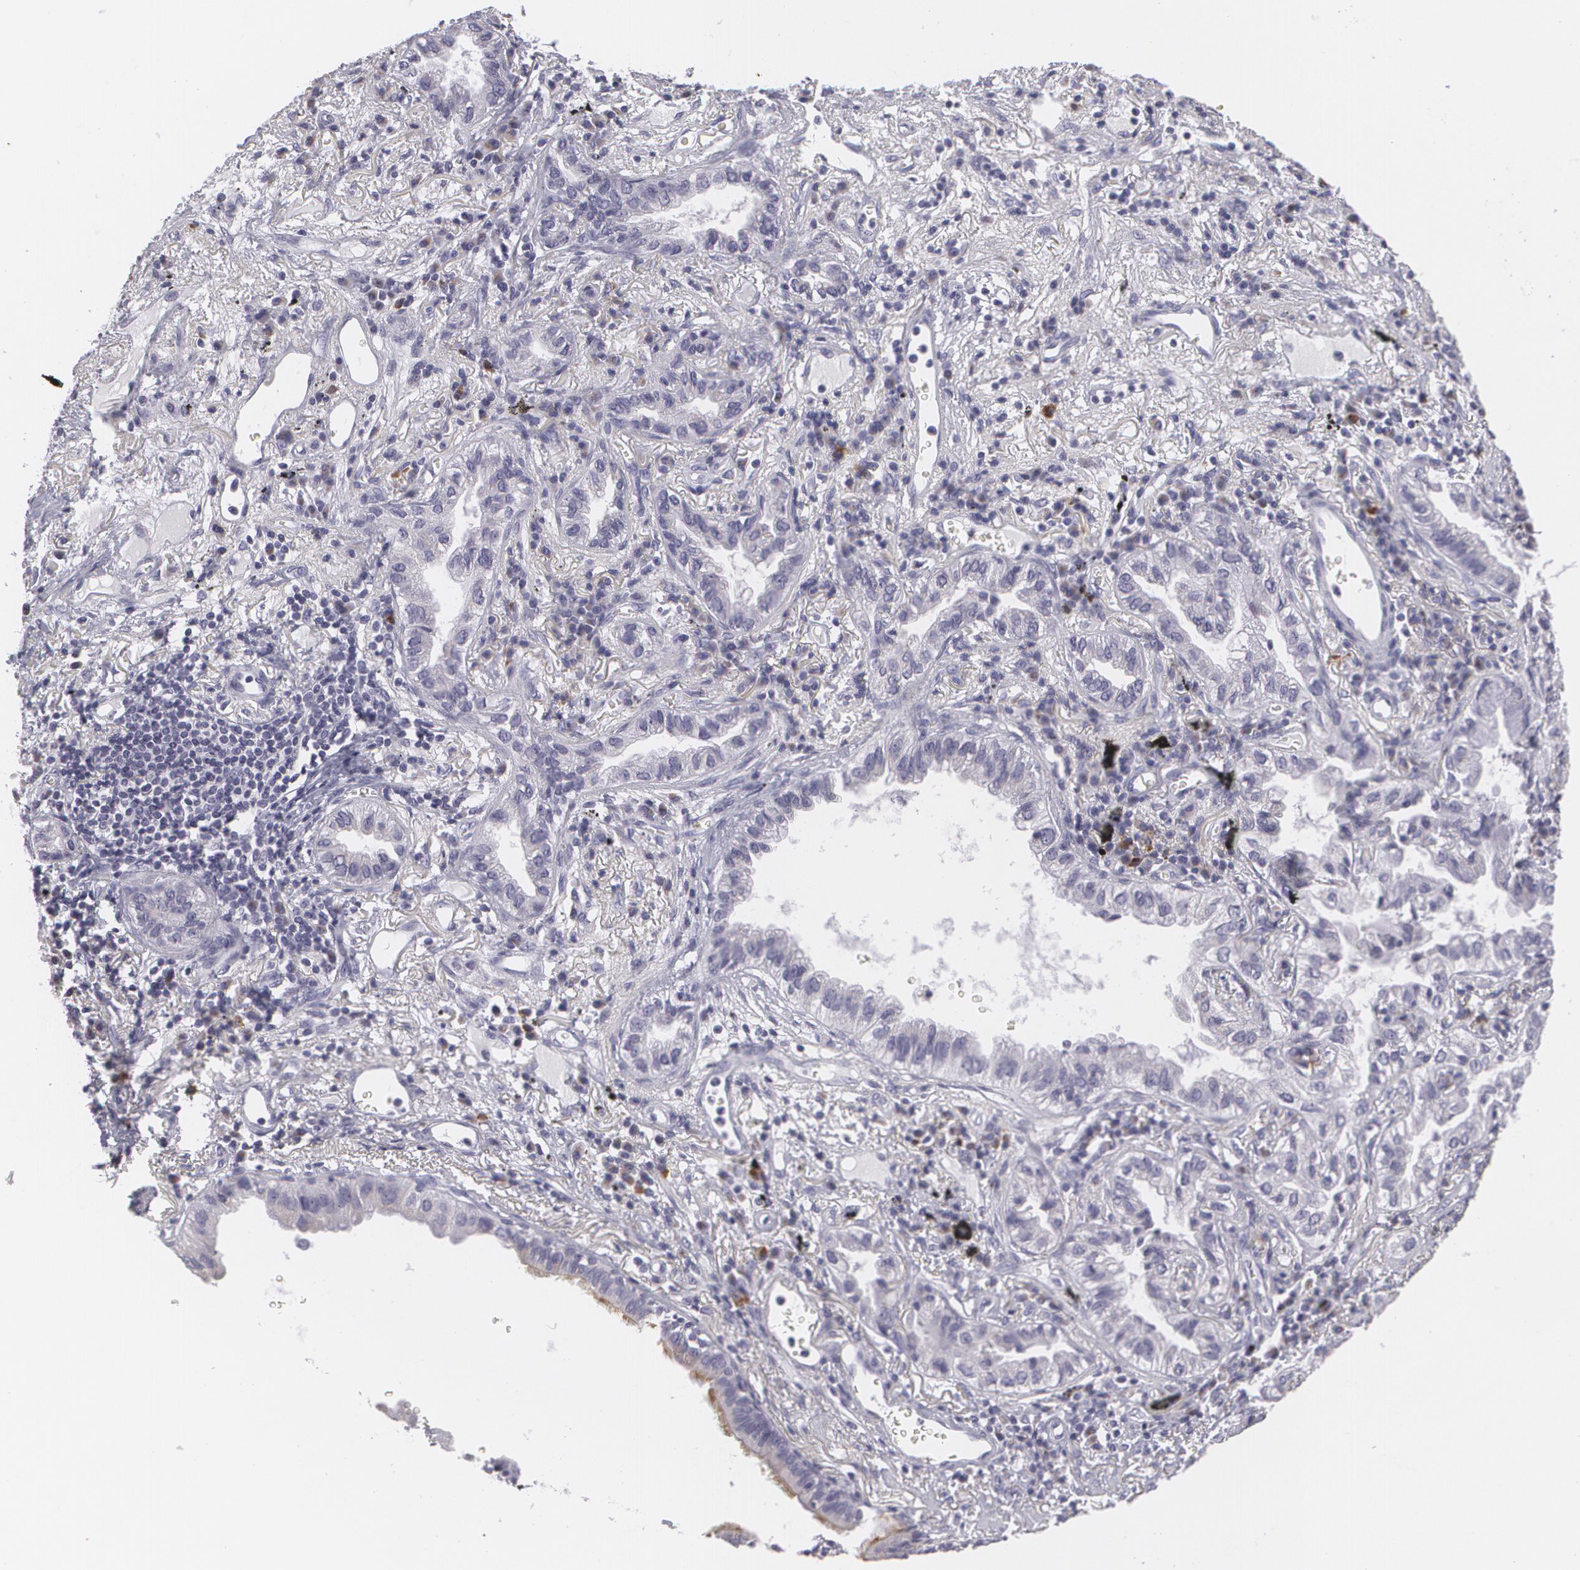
{"staining": {"intensity": "negative", "quantity": "none", "location": "none"}, "tissue": "lung cancer", "cell_type": "Tumor cells", "image_type": "cancer", "snomed": [{"axis": "morphology", "description": "Adenocarcinoma, NOS"}, {"axis": "topography", "description": "Lung"}], "caption": "This histopathology image is of lung adenocarcinoma stained with immunohistochemistry (IHC) to label a protein in brown with the nuclei are counter-stained blue. There is no expression in tumor cells.", "gene": "MBNL3", "patient": {"sex": "female", "age": 50}}